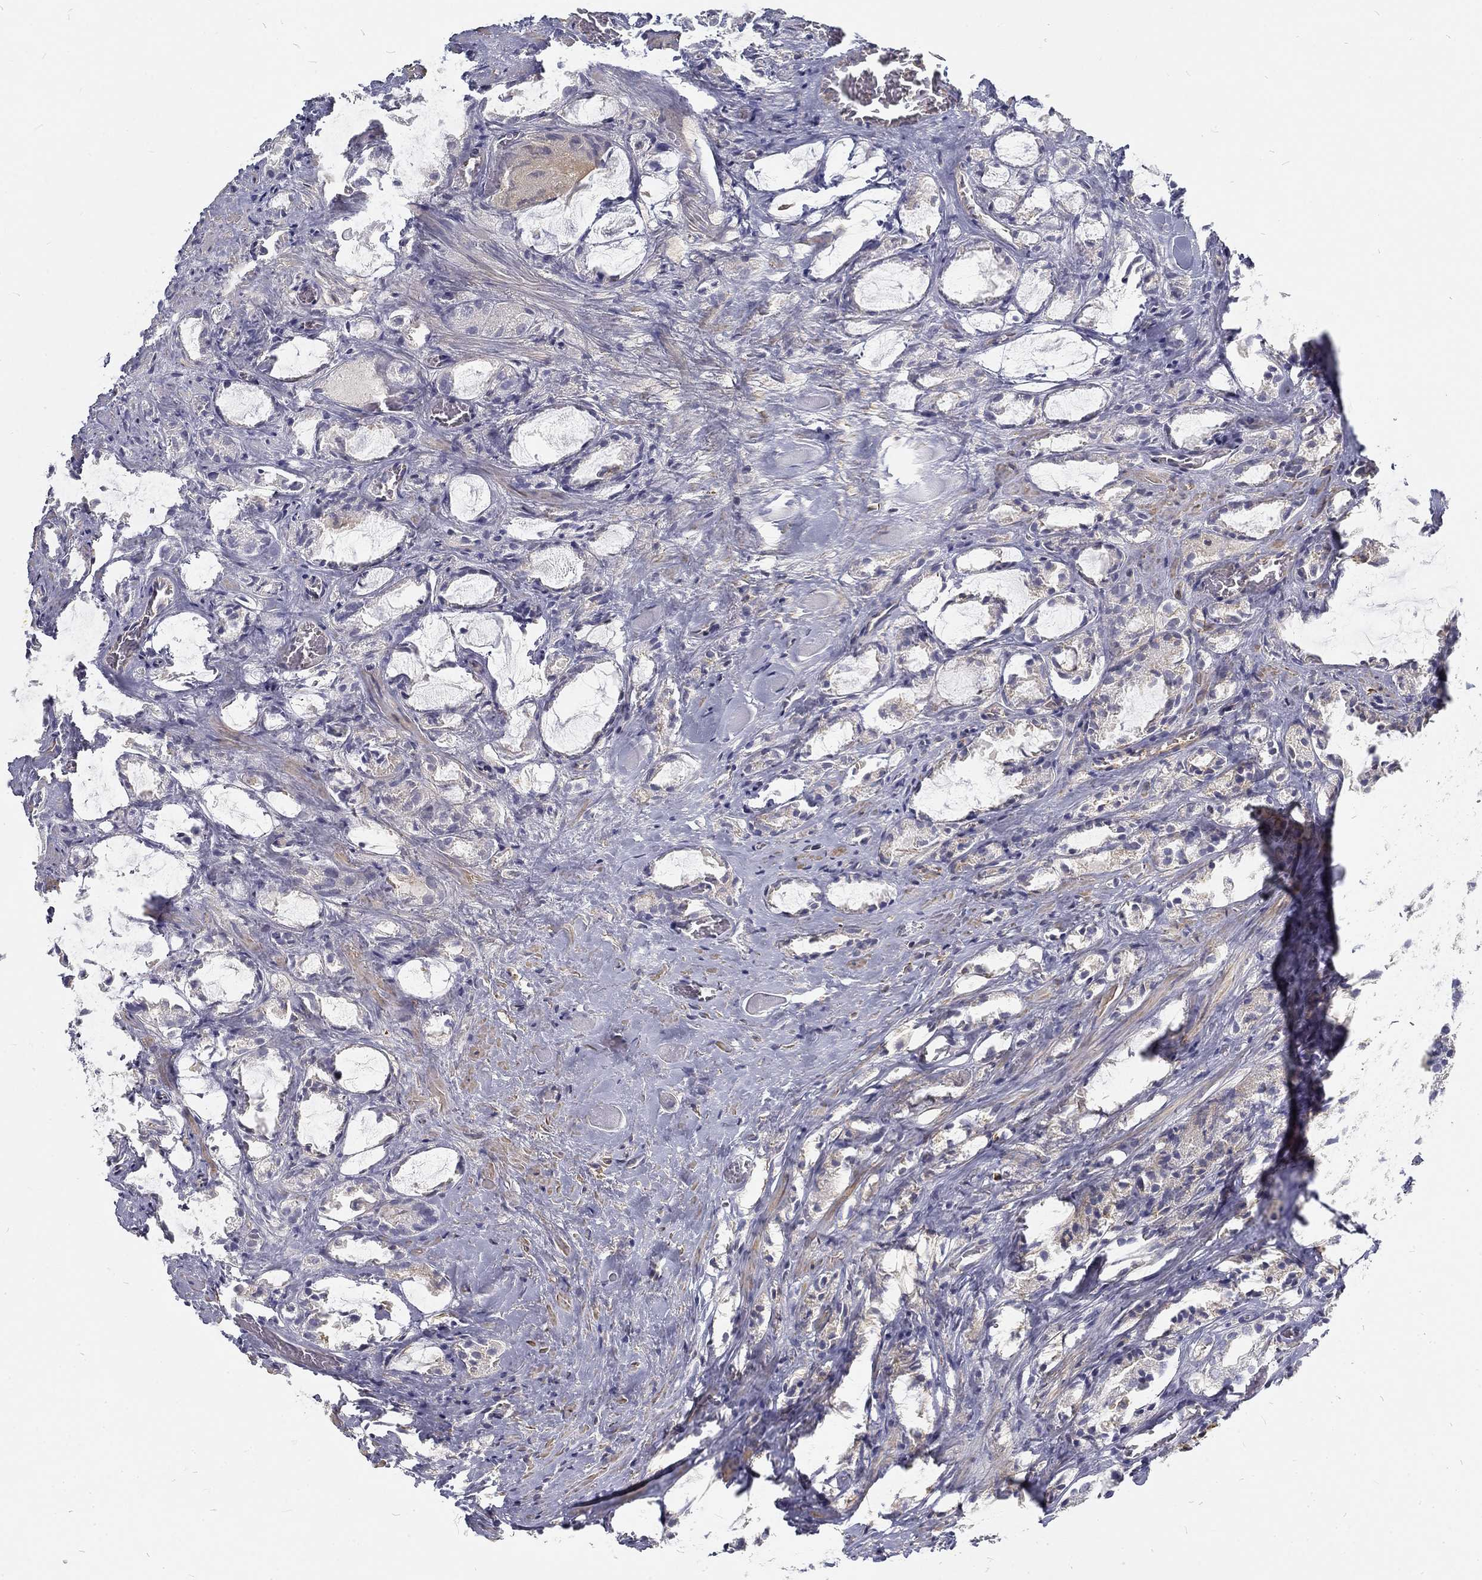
{"staining": {"intensity": "negative", "quantity": "none", "location": "none"}, "tissue": "prostate cancer", "cell_type": "Tumor cells", "image_type": "cancer", "snomed": [{"axis": "morphology", "description": "Adenocarcinoma, NOS"}, {"axis": "topography", "description": "Prostate"}], "caption": "IHC of prostate cancer (adenocarcinoma) displays no expression in tumor cells.", "gene": "MTMR11", "patient": {"sex": "male", "age": 66}}